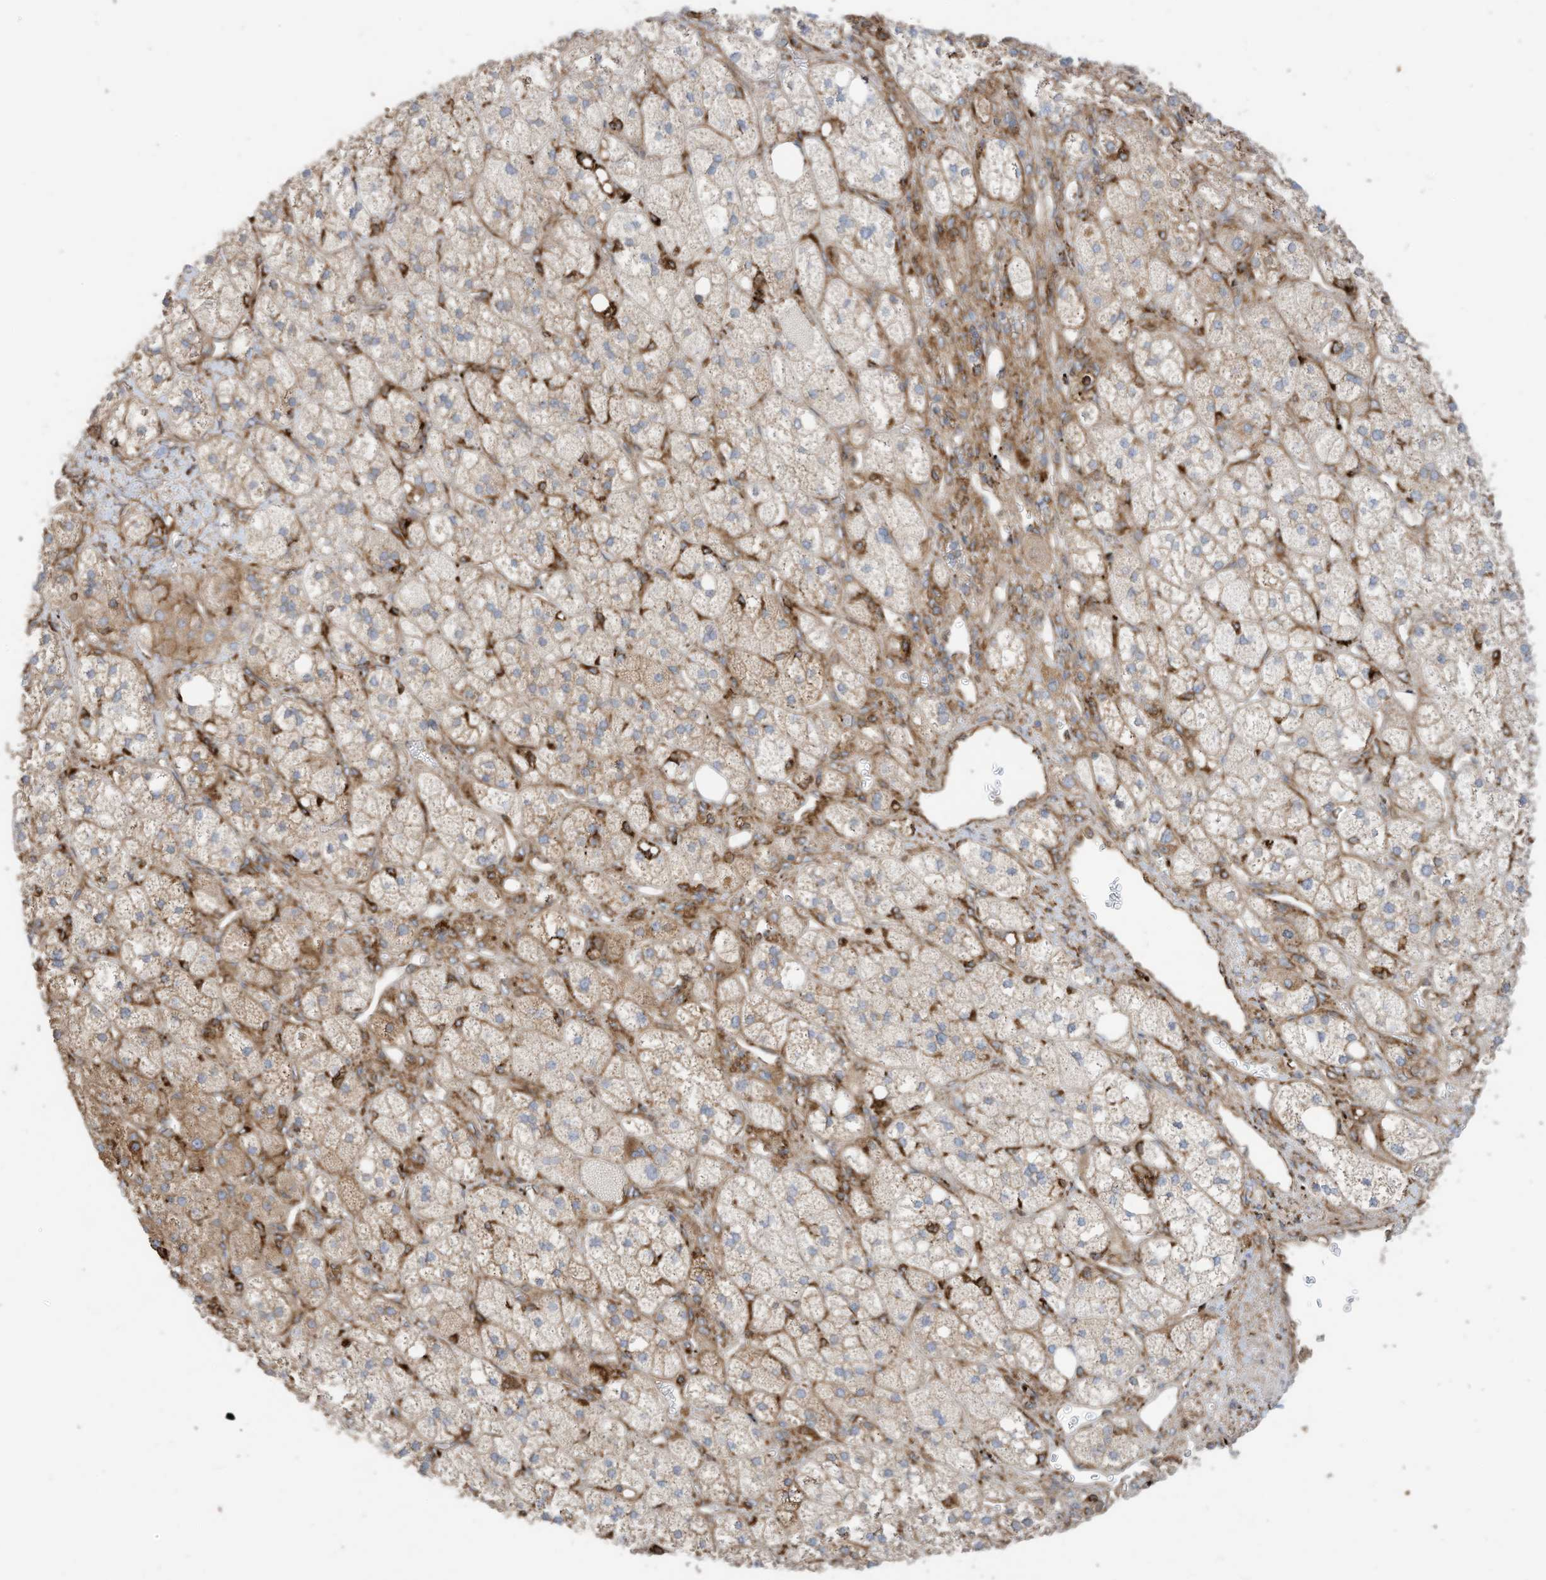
{"staining": {"intensity": "weak", "quantity": "25%-75%", "location": "cytoplasmic/membranous"}, "tissue": "adrenal gland", "cell_type": "Glandular cells", "image_type": "normal", "snomed": [{"axis": "morphology", "description": "Normal tissue, NOS"}, {"axis": "topography", "description": "Adrenal gland"}], "caption": "Approximately 25%-75% of glandular cells in benign adrenal gland exhibit weak cytoplasmic/membranous protein staining as visualized by brown immunohistochemical staining.", "gene": "TRNAU1AP", "patient": {"sex": "male", "age": 61}}